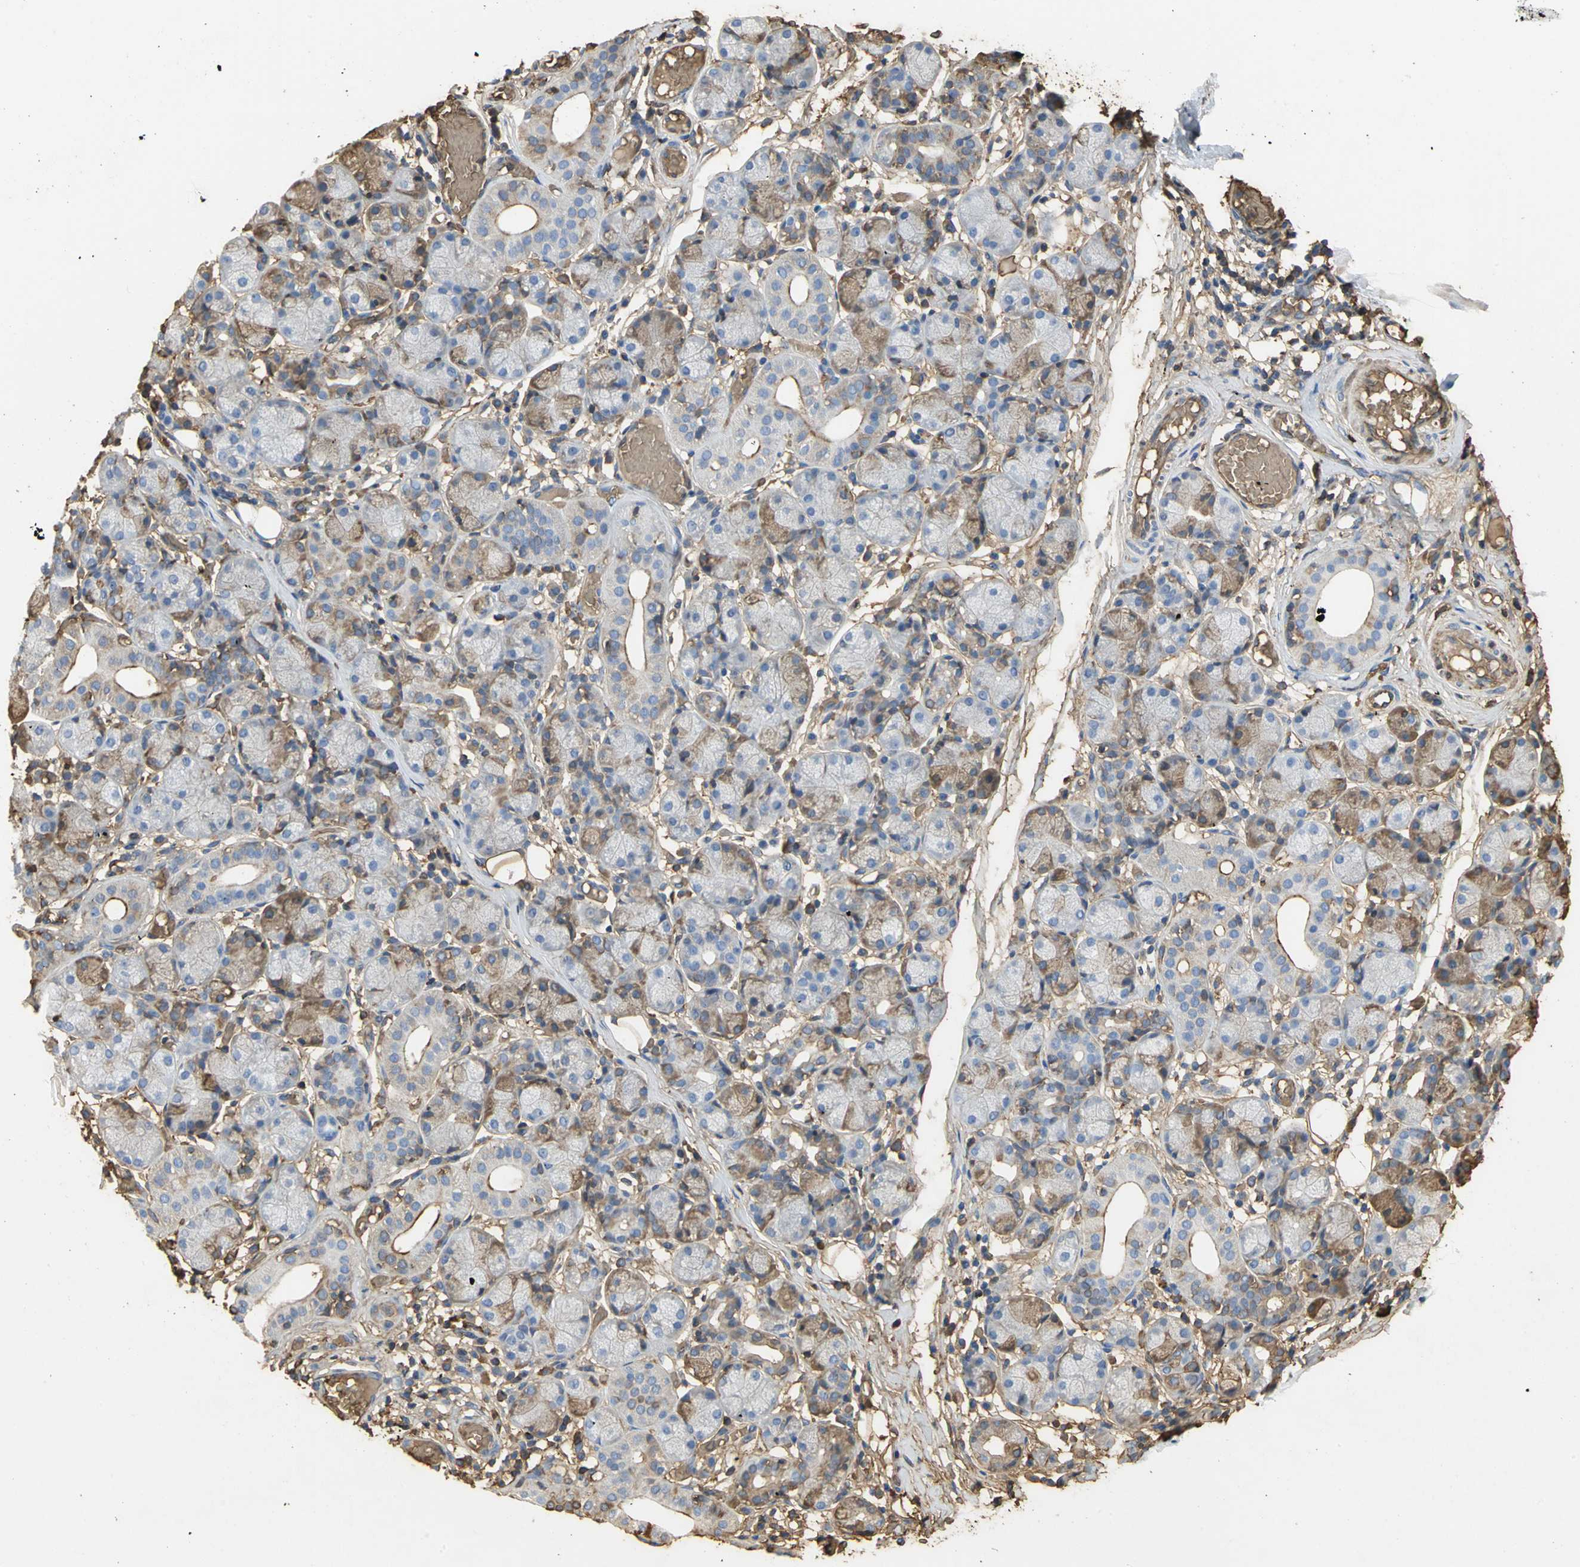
{"staining": {"intensity": "moderate", "quantity": "<25%", "location": "cytoplasmic/membranous"}, "tissue": "salivary gland", "cell_type": "Glandular cells", "image_type": "normal", "snomed": [{"axis": "morphology", "description": "Normal tissue, NOS"}, {"axis": "topography", "description": "Salivary gland"}], "caption": "Moderate cytoplasmic/membranous protein positivity is present in about <25% of glandular cells in salivary gland.", "gene": "TREM1", "patient": {"sex": "female", "age": 24}}